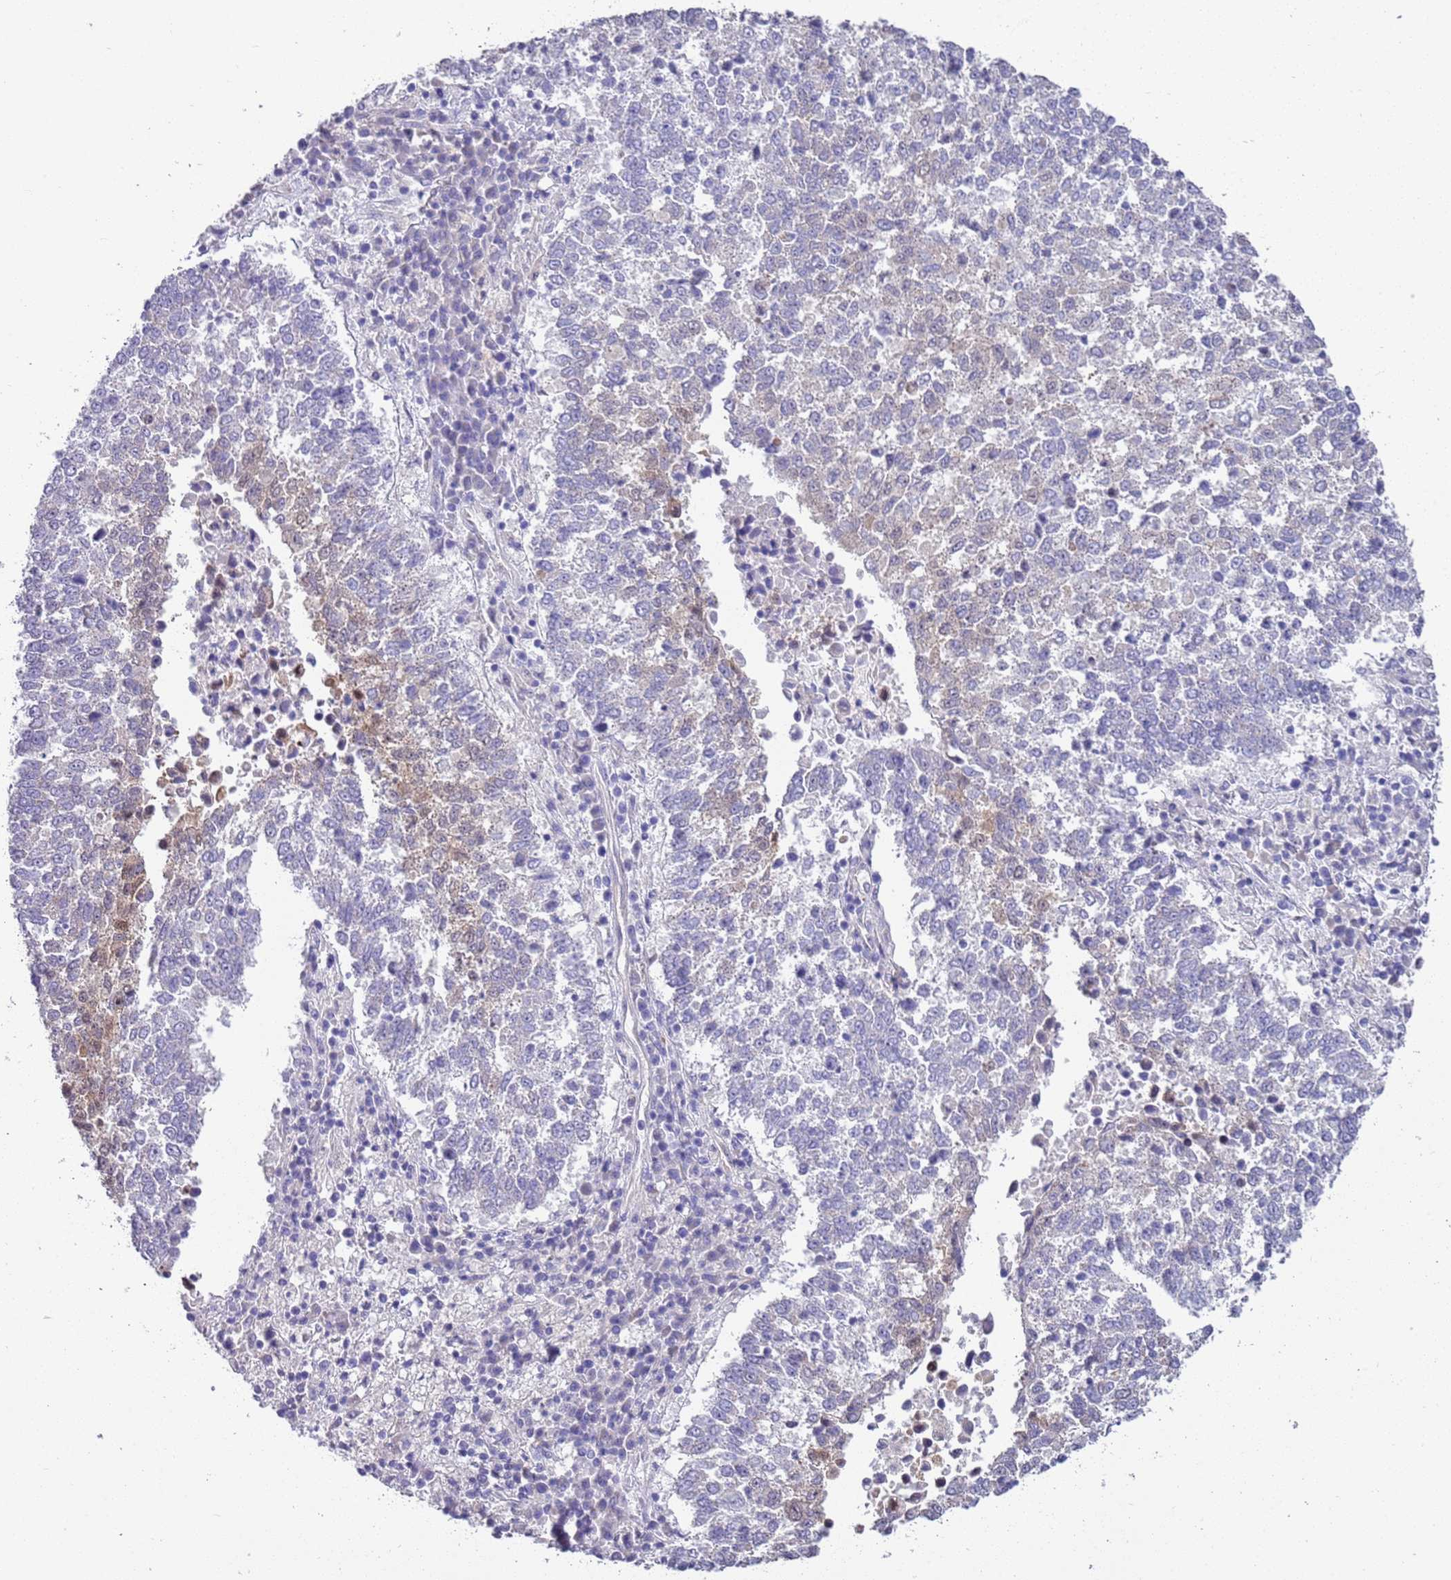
{"staining": {"intensity": "weak", "quantity": "<25%", "location": "cytoplasmic/membranous"}, "tissue": "lung cancer", "cell_type": "Tumor cells", "image_type": "cancer", "snomed": [{"axis": "morphology", "description": "Squamous cell carcinoma, NOS"}, {"axis": "topography", "description": "Lung"}], "caption": "IHC photomicrograph of lung cancer (squamous cell carcinoma) stained for a protein (brown), which shows no staining in tumor cells.", "gene": "BRMS1L", "patient": {"sex": "male", "age": 73}}